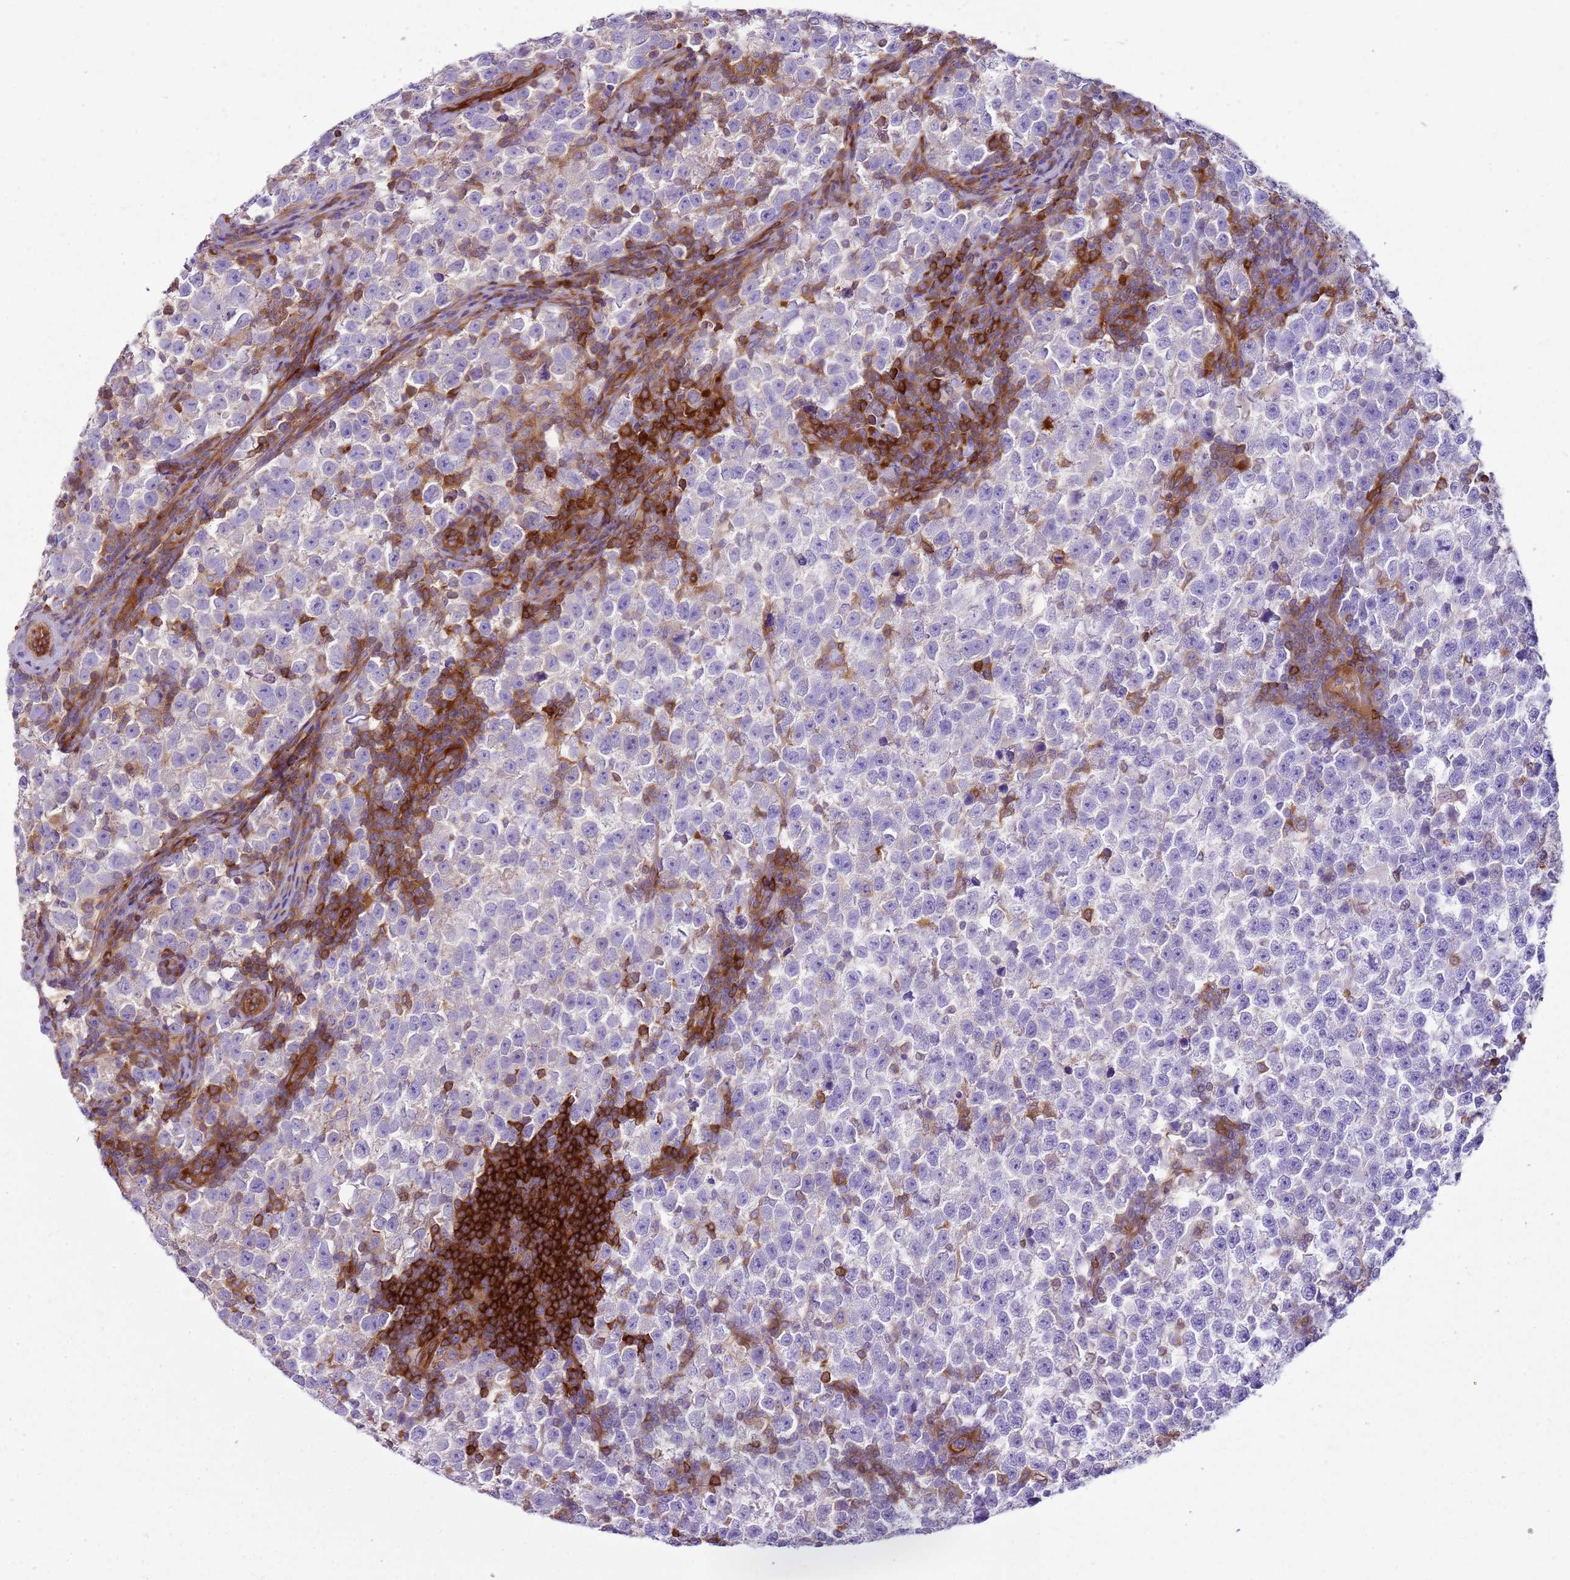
{"staining": {"intensity": "negative", "quantity": "none", "location": "none"}, "tissue": "testis cancer", "cell_type": "Tumor cells", "image_type": "cancer", "snomed": [{"axis": "morphology", "description": "Normal tissue, NOS"}, {"axis": "morphology", "description": "Seminoma, NOS"}, {"axis": "topography", "description": "Testis"}], "caption": "Tumor cells are negative for protein expression in human testis cancer (seminoma).", "gene": "SNX21", "patient": {"sex": "male", "age": 43}}